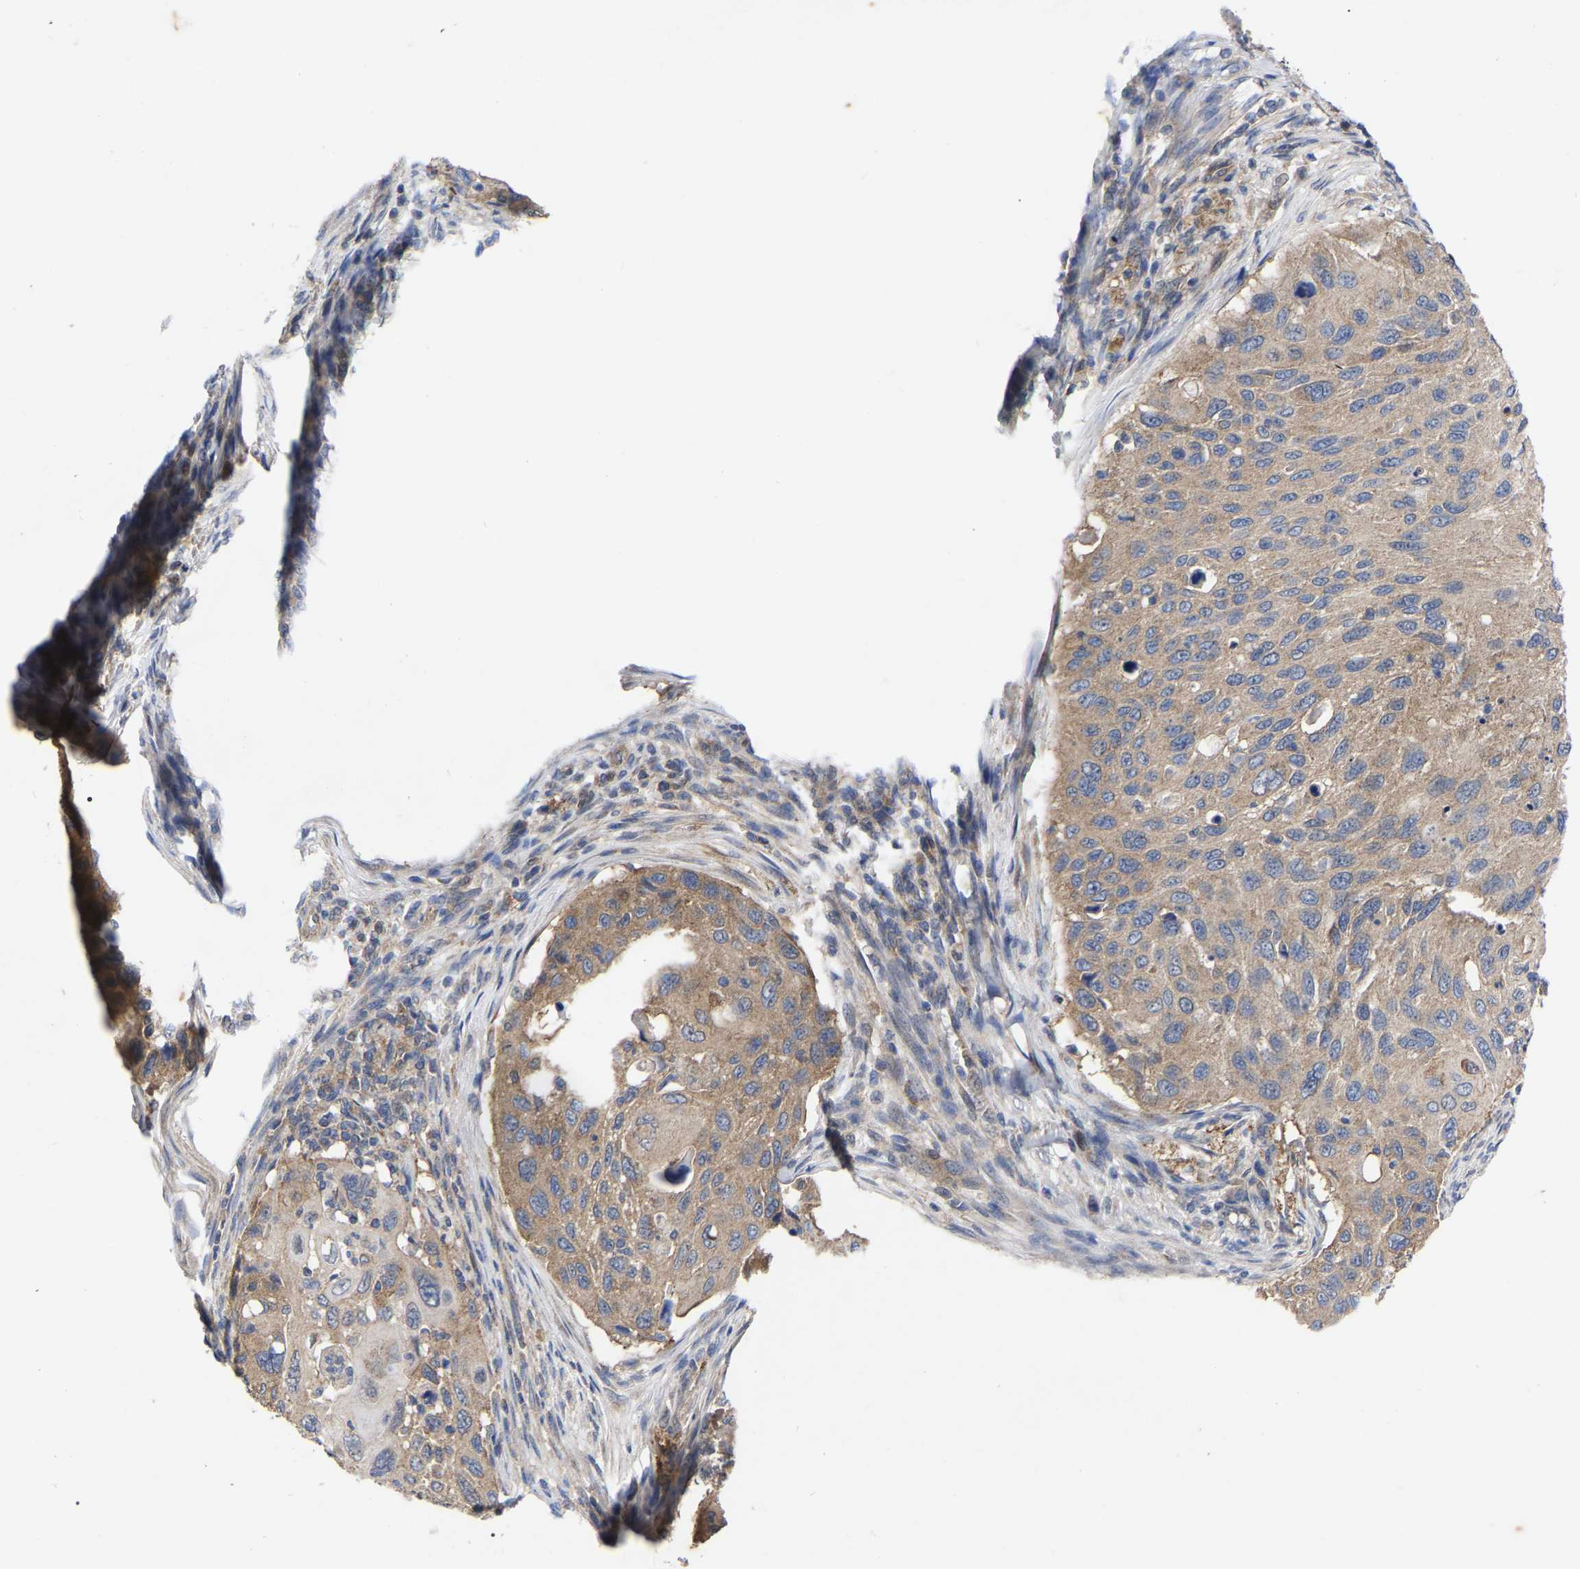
{"staining": {"intensity": "weak", "quantity": ">75%", "location": "cytoplasmic/membranous"}, "tissue": "cervical cancer", "cell_type": "Tumor cells", "image_type": "cancer", "snomed": [{"axis": "morphology", "description": "Squamous cell carcinoma, NOS"}, {"axis": "topography", "description": "Cervix"}], "caption": "Immunohistochemical staining of squamous cell carcinoma (cervical) reveals low levels of weak cytoplasmic/membranous positivity in about >75% of tumor cells. Using DAB (3,3'-diaminobenzidine) (brown) and hematoxylin (blue) stains, captured at high magnification using brightfield microscopy.", "gene": "TCP1", "patient": {"sex": "female", "age": 70}}